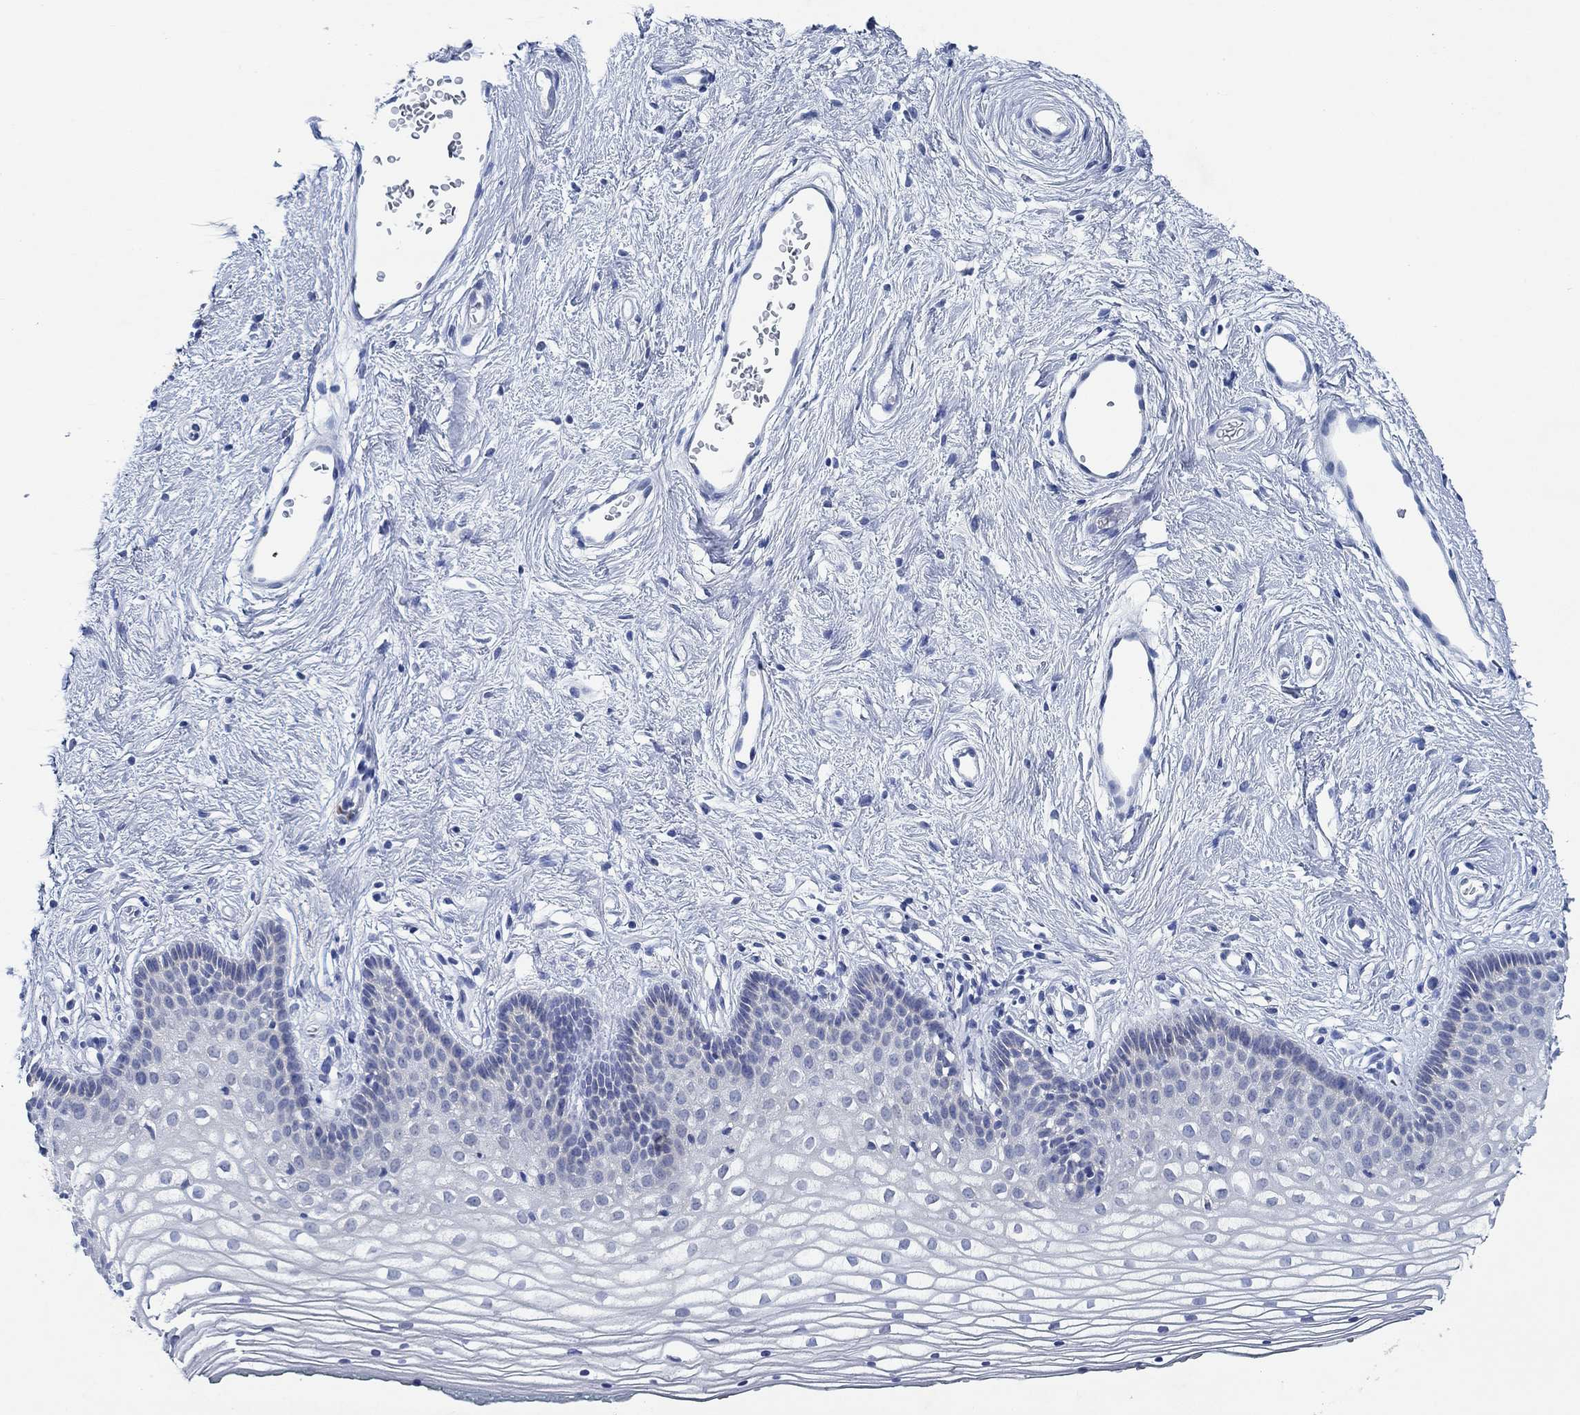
{"staining": {"intensity": "negative", "quantity": "none", "location": "none"}, "tissue": "vagina", "cell_type": "Squamous epithelial cells", "image_type": "normal", "snomed": [{"axis": "morphology", "description": "Normal tissue, NOS"}, {"axis": "topography", "description": "Vagina"}], "caption": "Normal vagina was stained to show a protein in brown. There is no significant positivity in squamous epithelial cells. The staining is performed using DAB brown chromogen with nuclei counter-stained in using hematoxylin.", "gene": "ZNF671", "patient": {"sex": "female", "age": 36}}